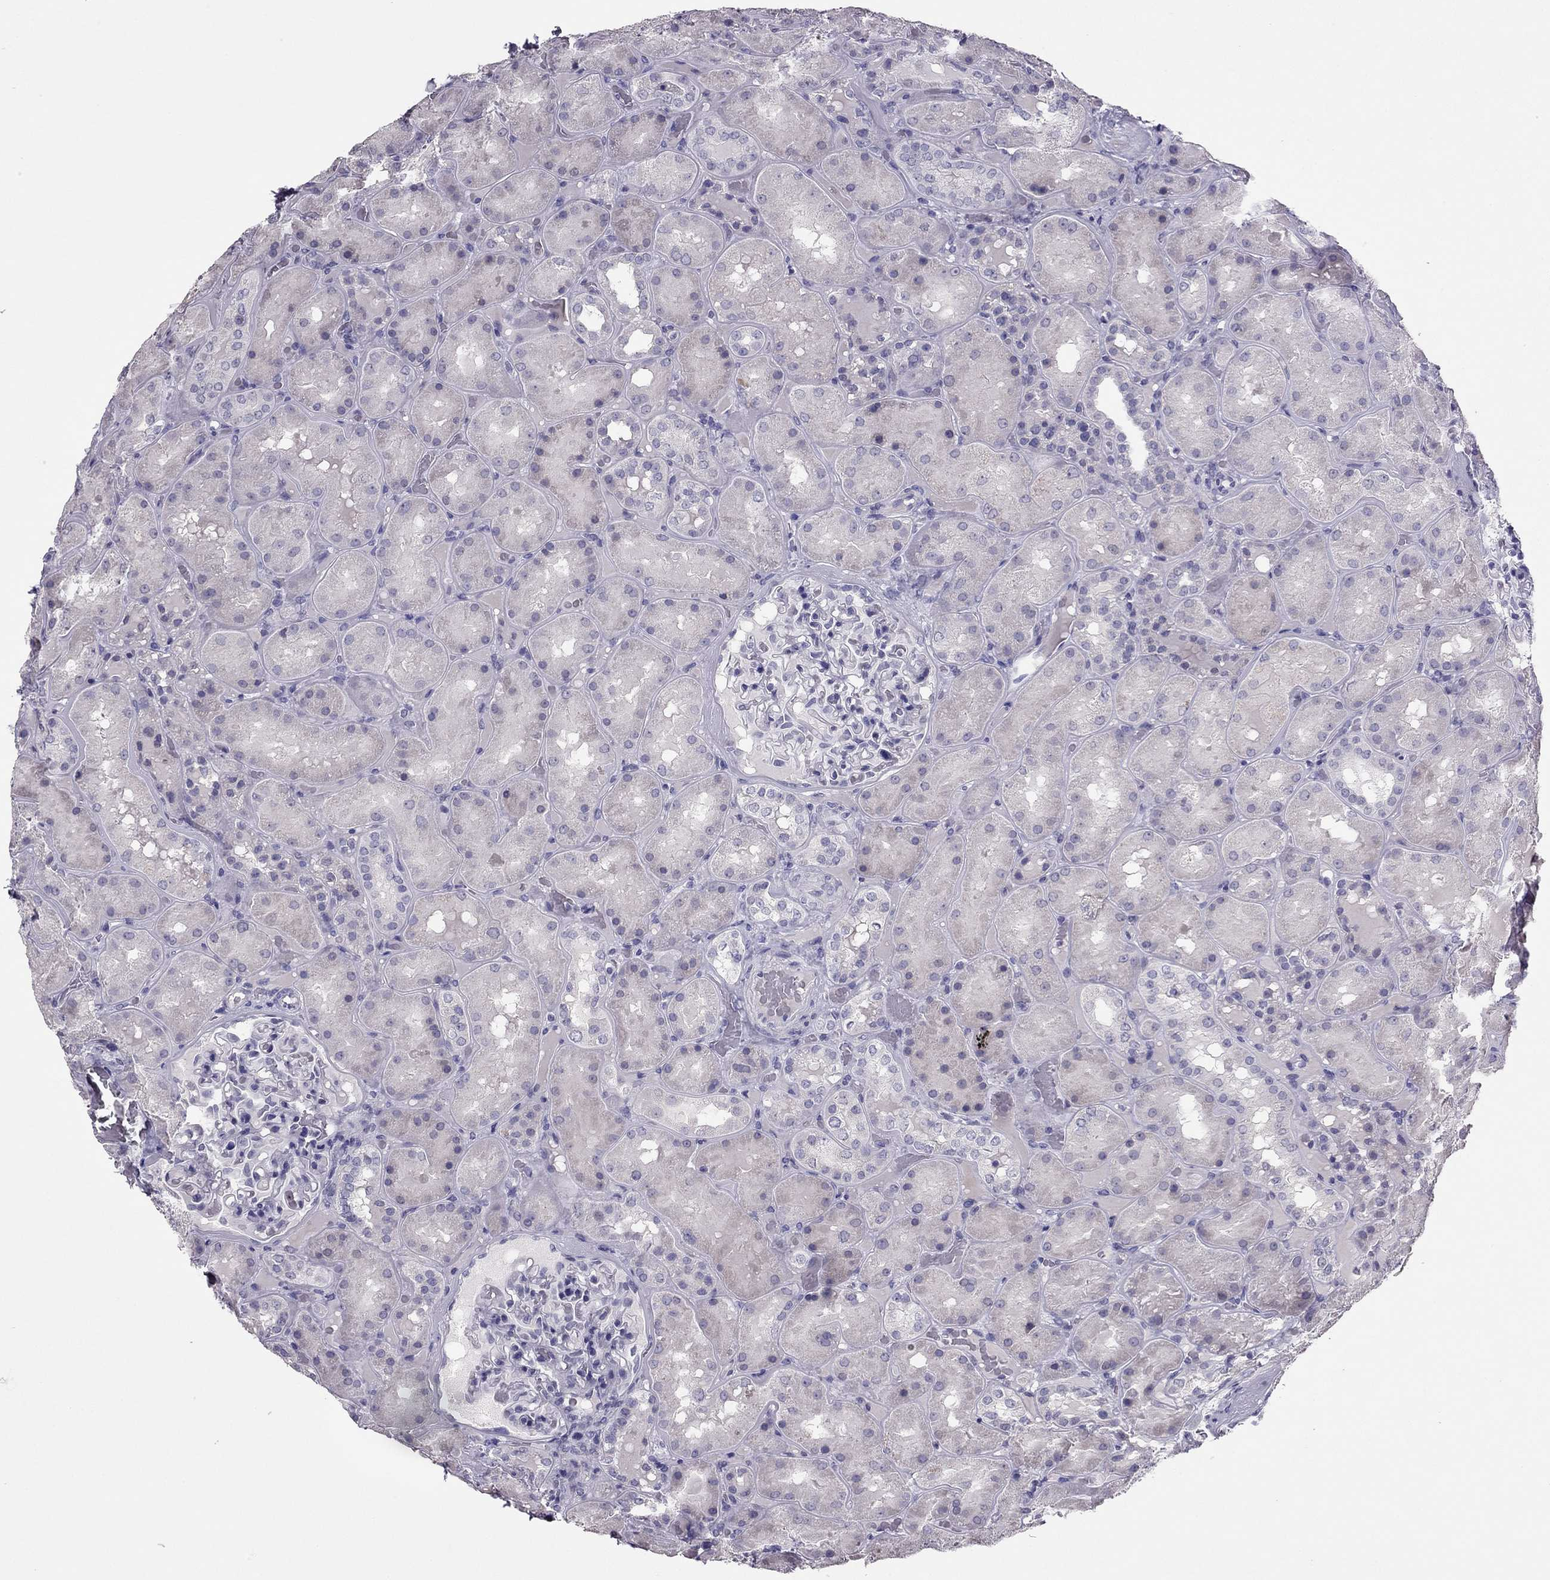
{"staining": {"intensity": "negative", "quantity": "none", "location": "none"}, "tissue": "kidney", "cell_type": "Cells in glomeruli", "image_type": "normal", "snomed": [{"axis": "morphology", "description": "Normal tissue, NOS"}, {"axis": "topography", "description": "Kidney"}], "caption": "DAB immunohistochemical staining of benign human kidney displays no significant expression in cells in glomeruli. (DAB immunohistochemistry, high magnification).", "gene": "RHO", "patient": {"sex": "male", "age": 73}}